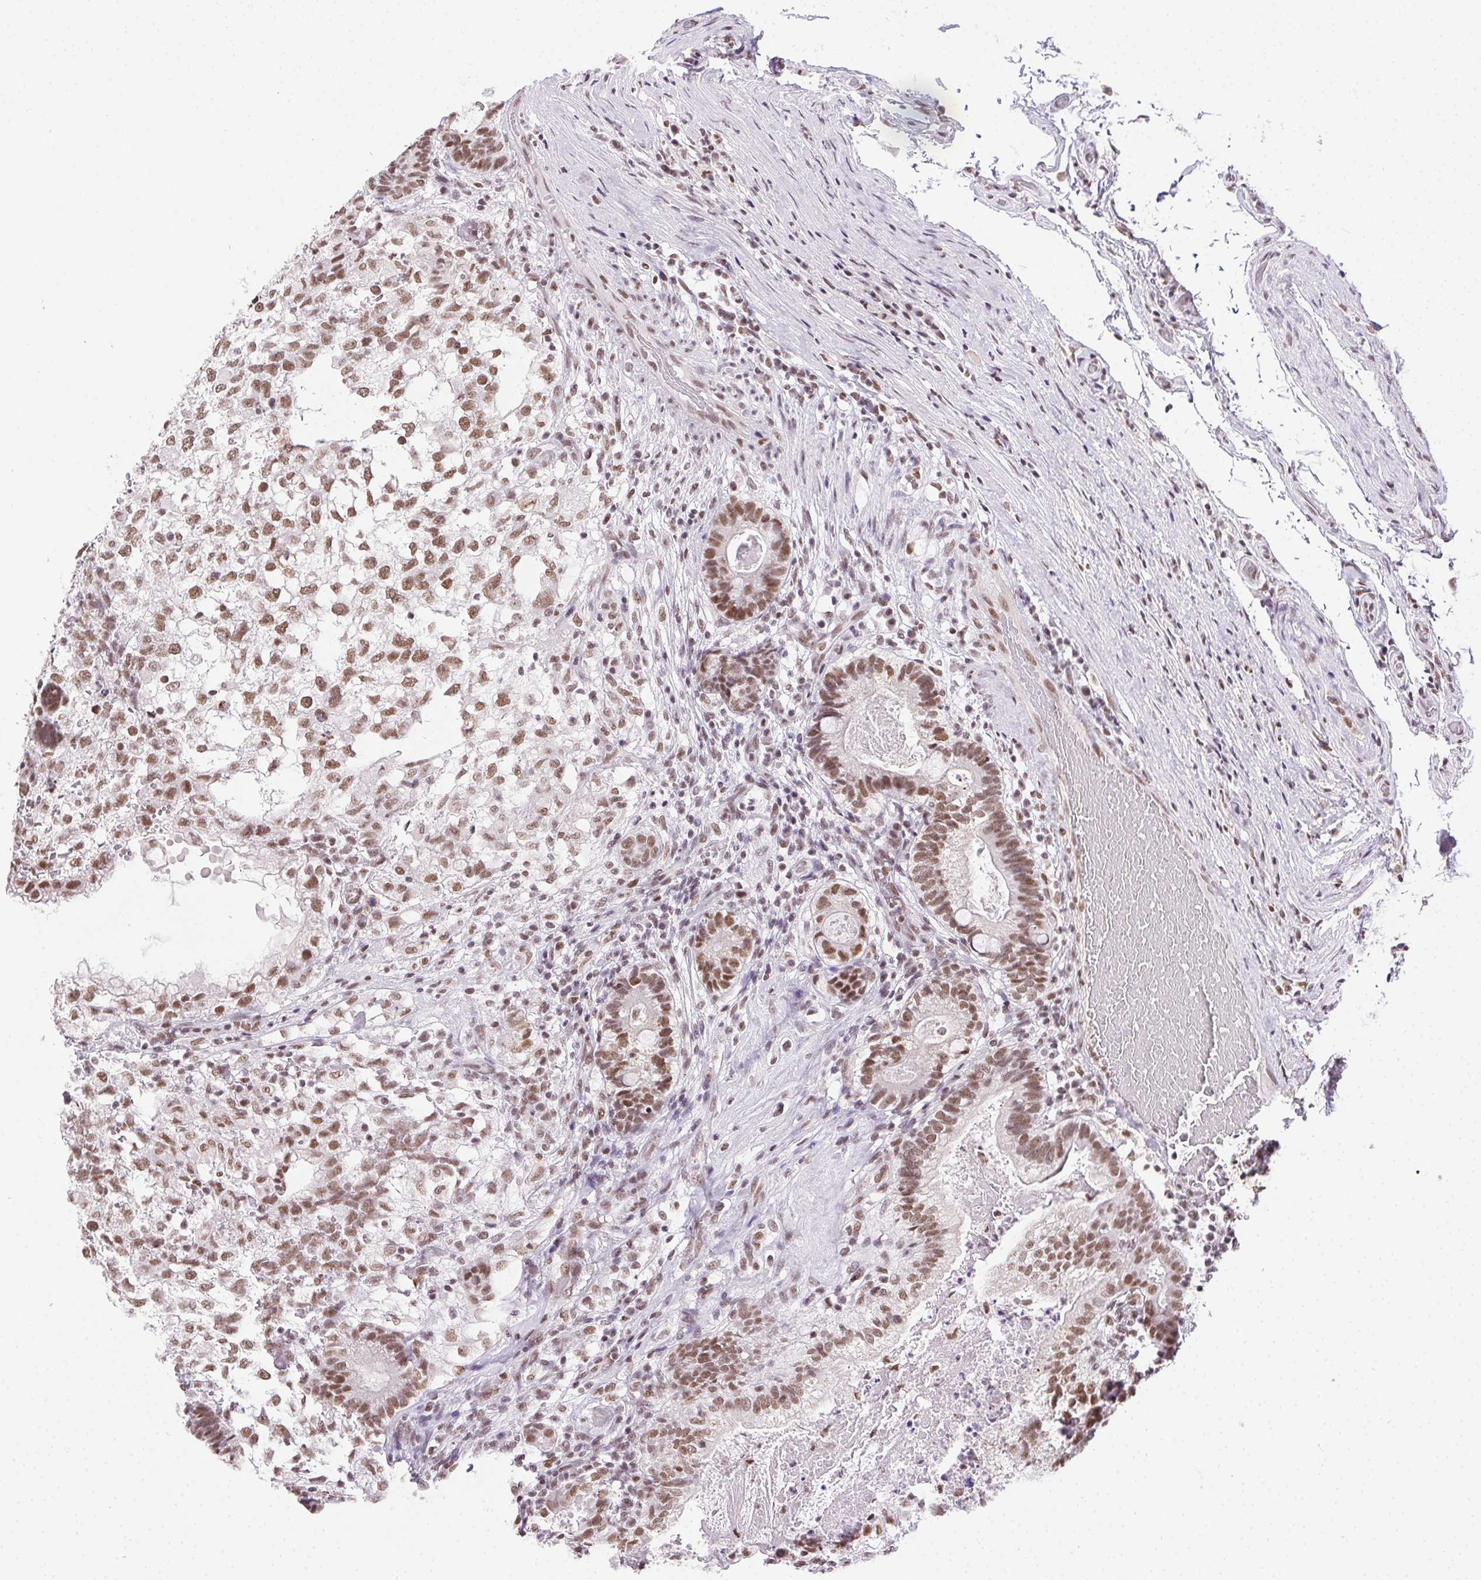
{"staining": {"intensity": "moderate", "quantity": ">75%", "location": "nuclear"}, "tissue": "testis cancer", "cell_type": "Tumor cells", "image_type": "cancer", "snomed": [{"axis": "morphology", "description": "Seminoma, NOS"}, {"axis": "morphology", "description": "Carcinoma, Embryonal, NOS"}, {"axis": "topography", "description": "Testis"}], "caption": "This micrograph reveals testis cancer (embryonal carcinoma) stained with IHC to label a protein in brown. The nuclear of tumor cells show moderate positivity for the protein. Nuclei are counter-stained blue.", "gene": "TRA2B", "patient": {"sex": "male", "age": 41}}